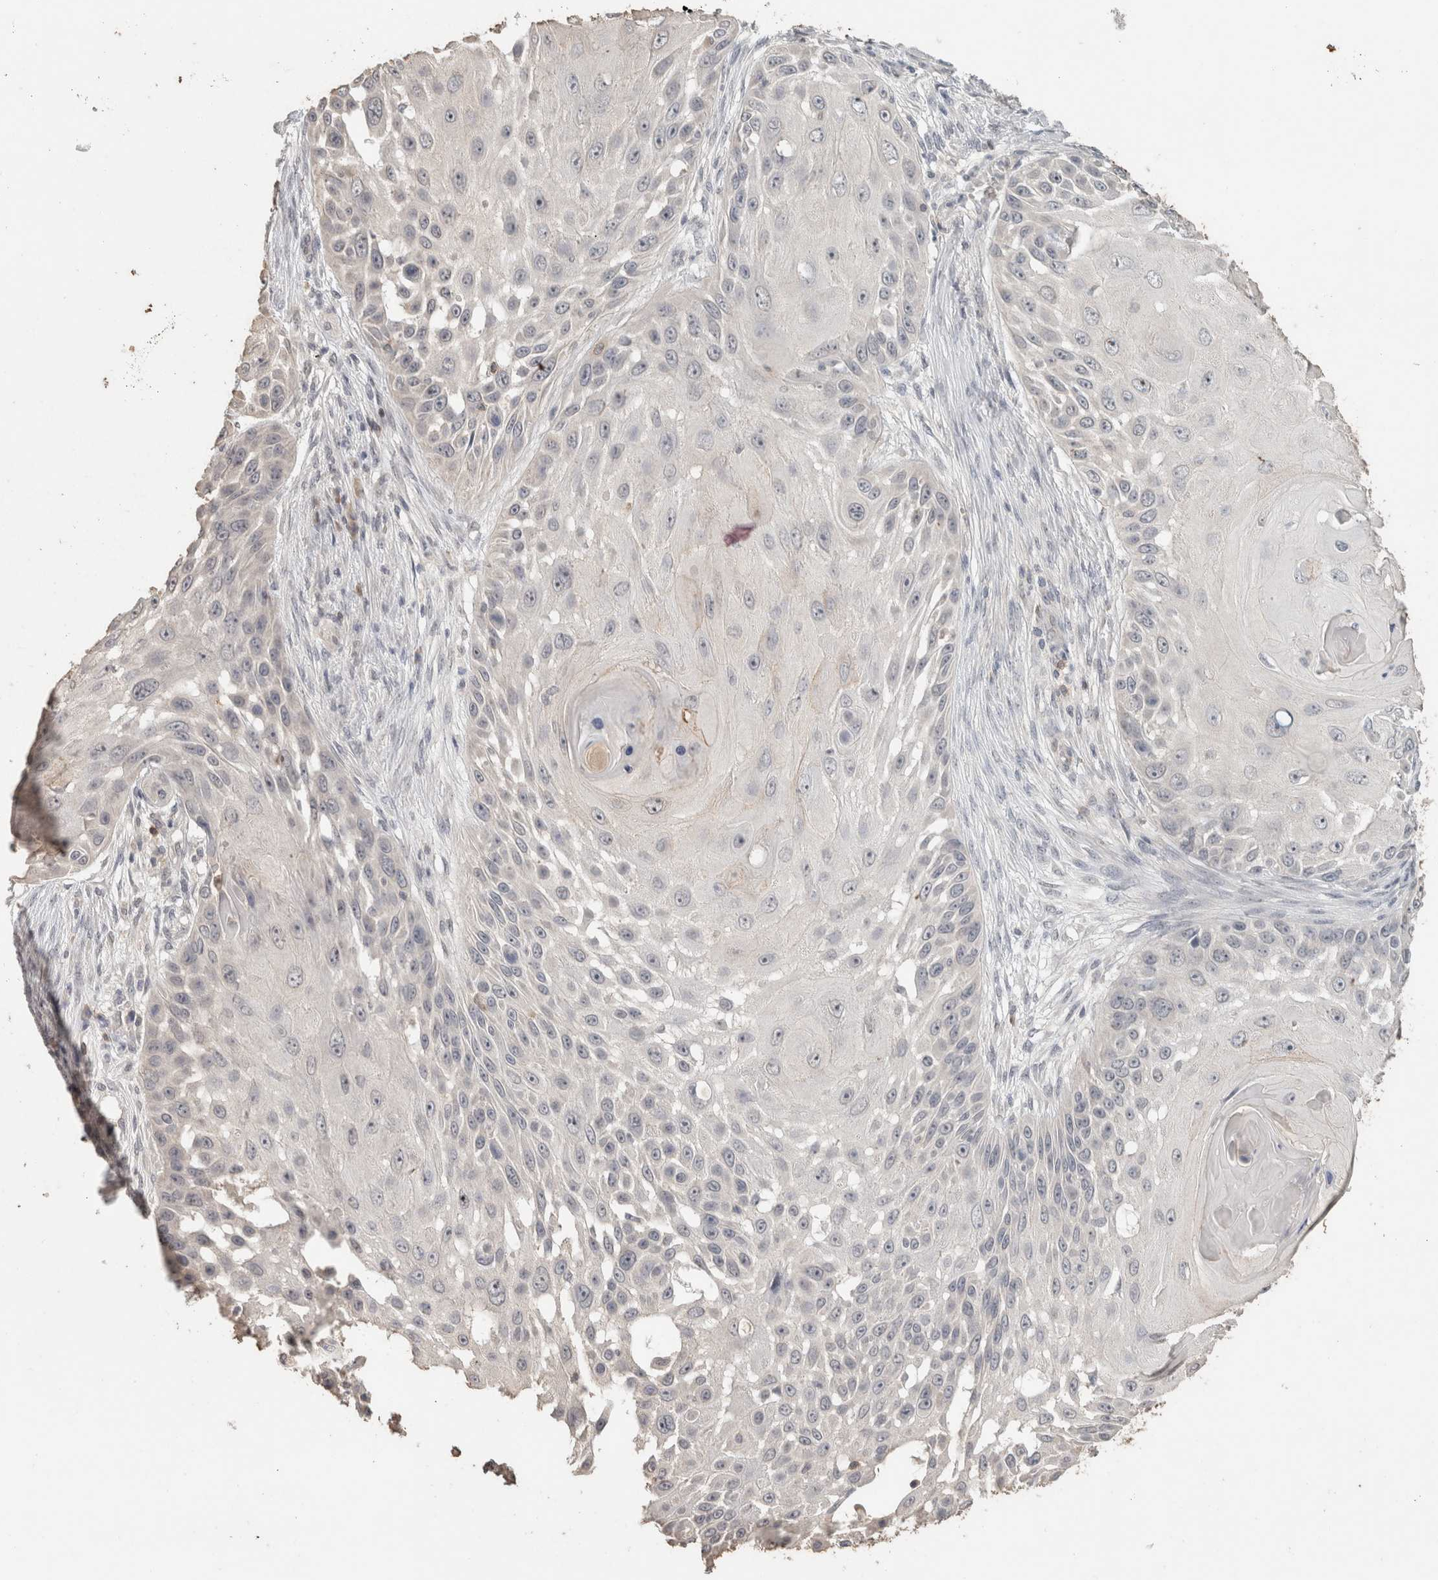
{"staining": {"intensity": "negative", "quantity": "none", "location": "none"}, "tissue": "skin cancer", "cell_type": "Tumor cells", "image_type": "cancer", "snomed": [{"axis": "morphology", "description": "Squamous cell carcinoma, NOS"}, {"axis": "topography", "description": "Skin"}], "caption": "Tumor cells are negative for brown protein staining in skin cancer (squamous cell carcinoma).", "gene": "TRAT1", "patient": {"sex": "female", "age": 44}}